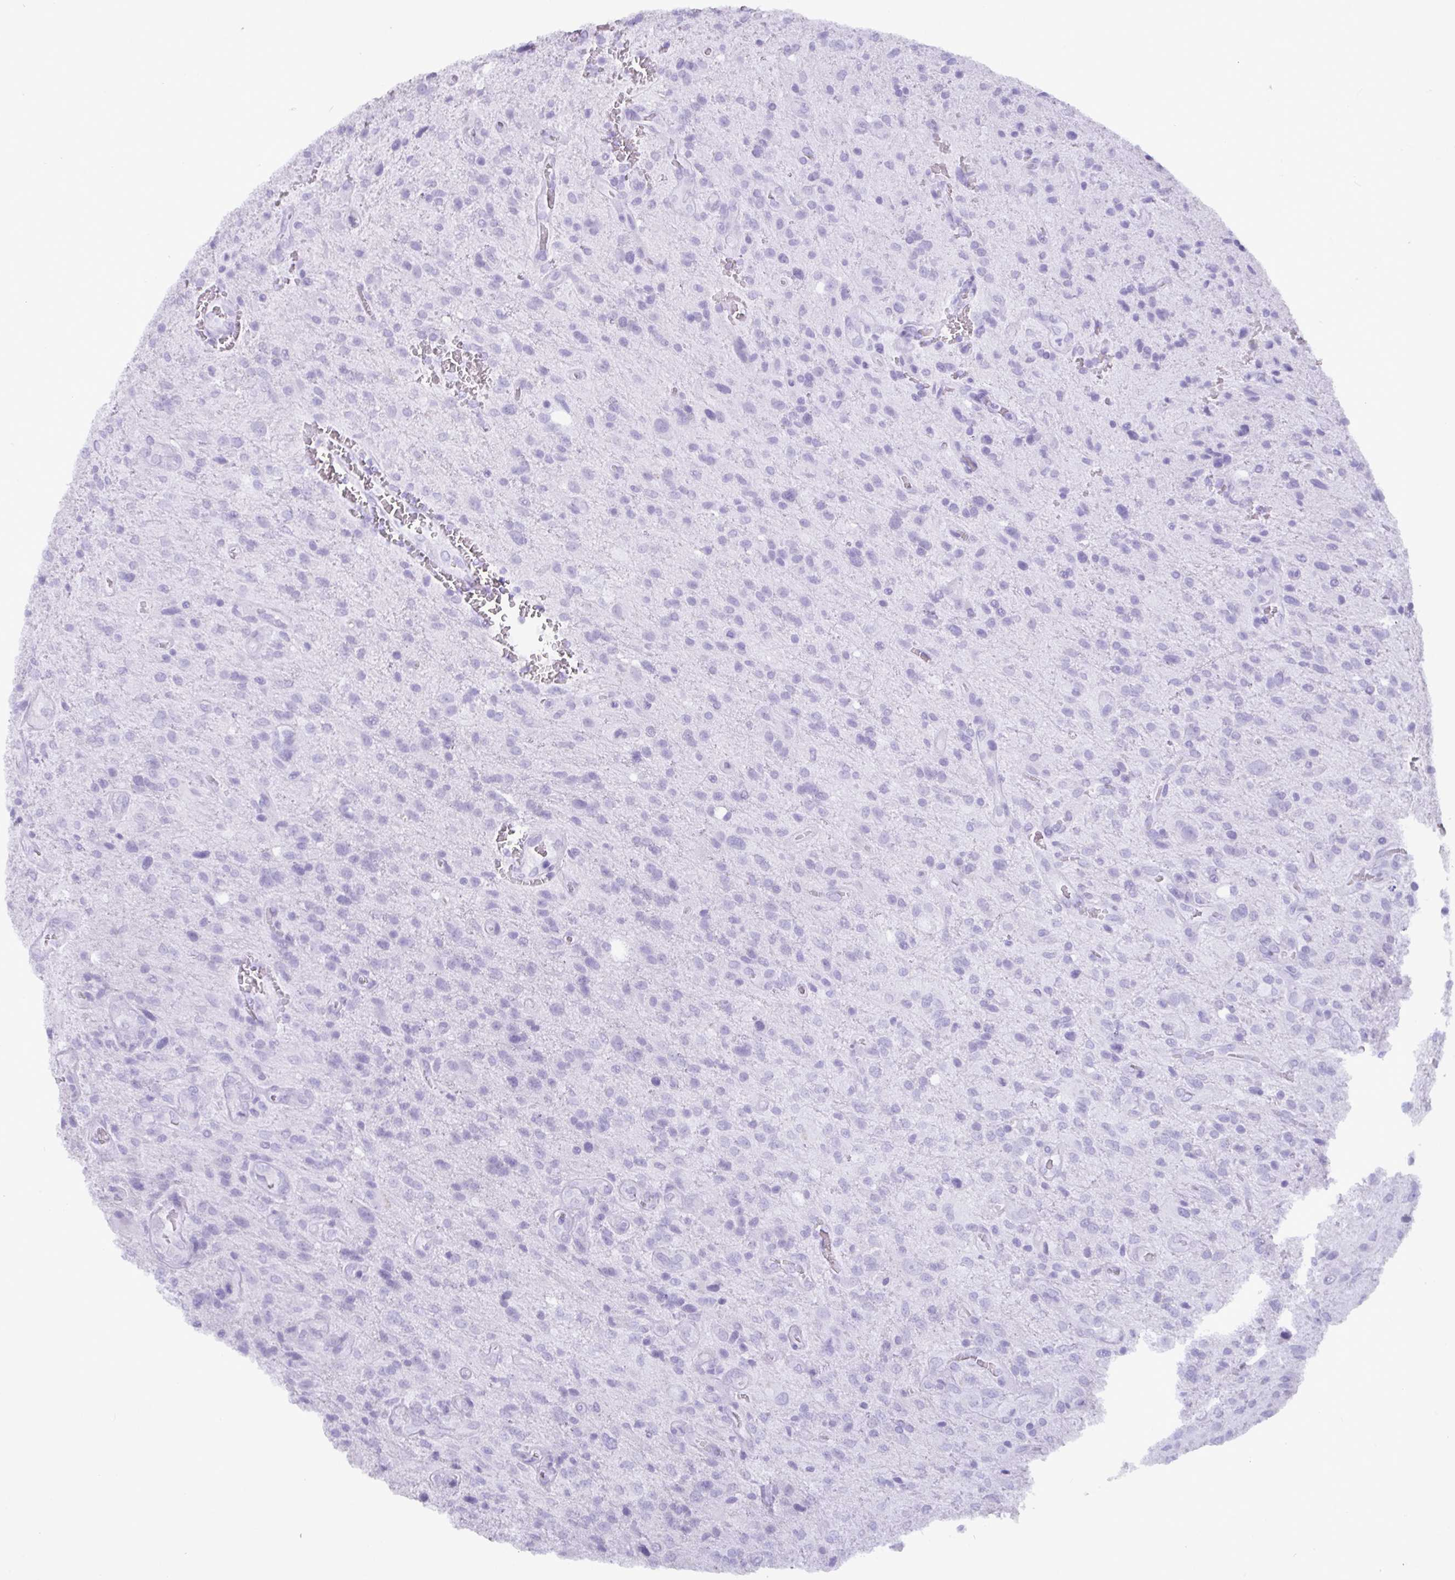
{"staining": {"intensity": "negative", "quantity": "none", "location": "none"}, "tissue": "glioma", "cell_type": "Tumor cells", "image_type": "cancer", "snomed": [{"axis": "morphology", "description": "Glioma, malignant, Low grade"}, {"axis": "topography", "description": "Brain"}], "caption": "This is a image of immunohistochemistry staining of glioma, which shows no positivity in tumor cells.", "gene": "C4orf33", "patient": {"sex": "male", "age": 66}}